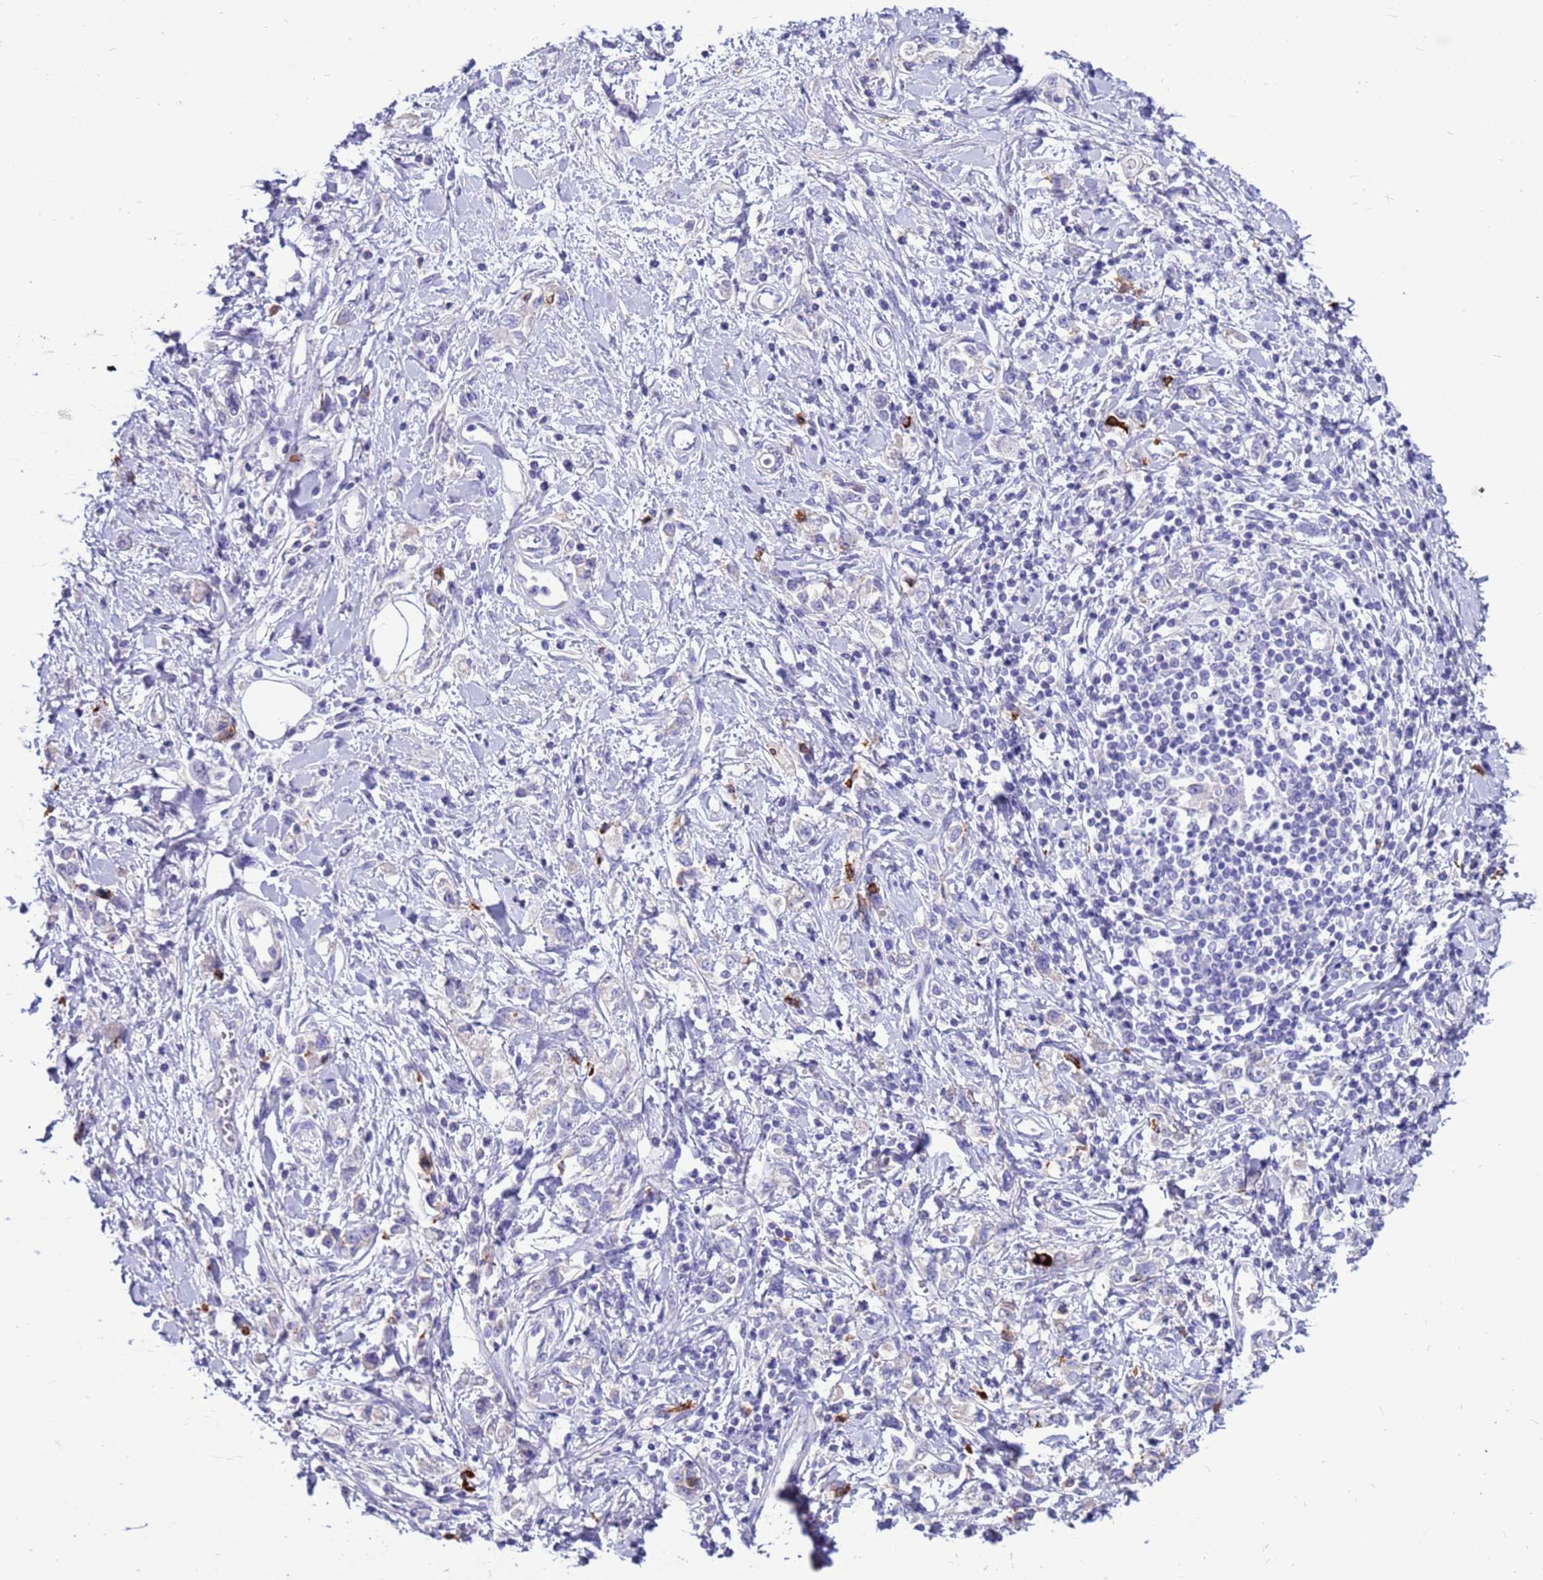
{"staining": {"intensity": "negative", "quantity": "none", "location": "none"}, "tissue": "stomach cancer", "cell_type": "Tumor cells", "image_type": "cancer", "snomed": [{"axis": "morphology", "description": "Adenocarcinoma, NOS"}, {"axis": "topography", "description": "Stomach"}], "caption": "DAB immunohistochemical staining of adenocarcinoma (stomach) reveals no significant positivity in tumor cells.", "gene": "PDE10A", "patient": {"sex": "female", "age": 76}}